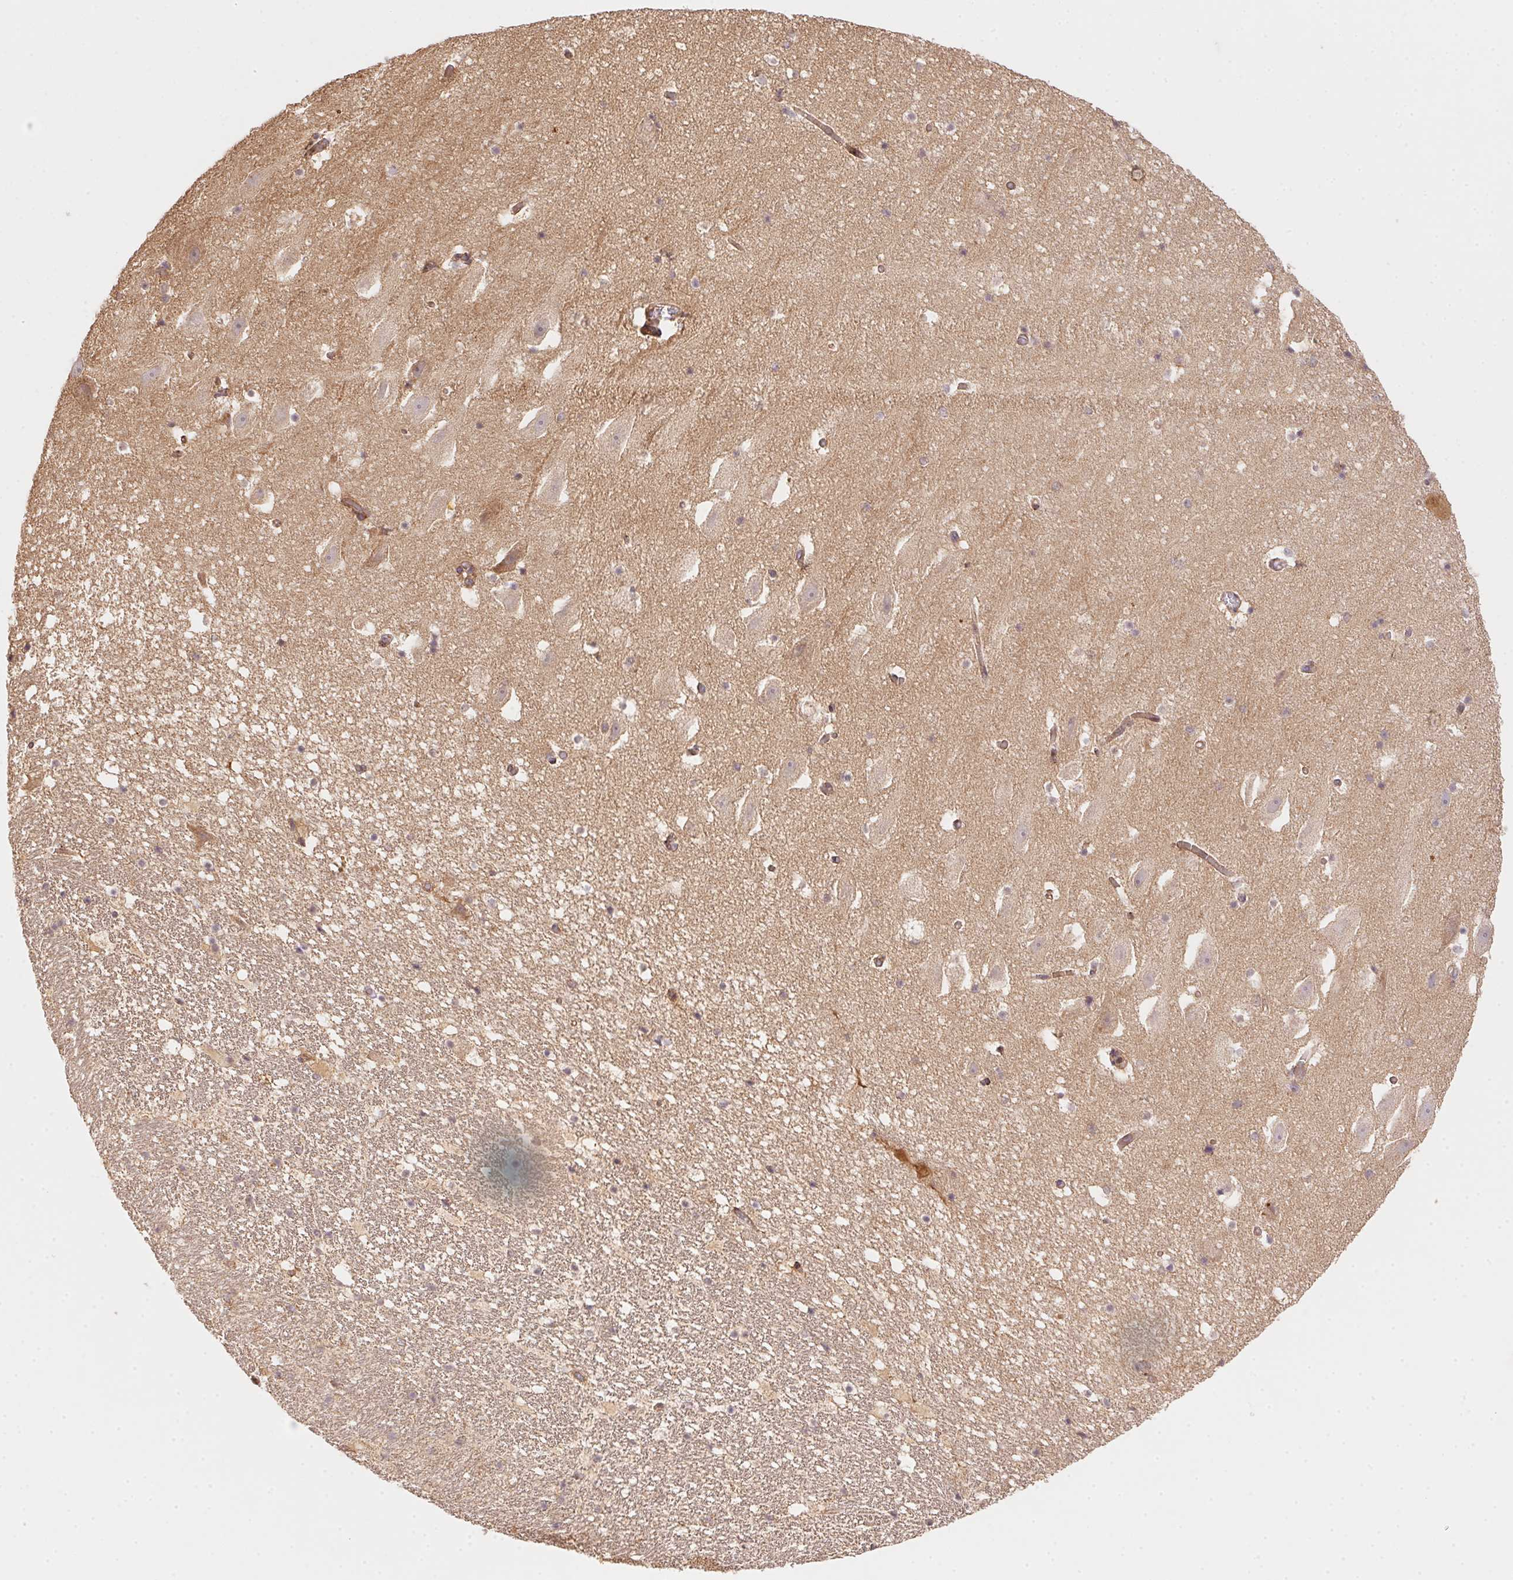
{"staining": {"intensity": "negative", "quantity": "none", "location": "none"}, "tissue": "hippocampus", "cell_type": "Glial cells", "image_type": "normal", "snomed": [{"axis": "morphology", "description": "Normal tissue, NOS"}, {"axis": "topography", "description": "Hippocampus"}], "caption": "Glial cells show no significant positivity in benign hippocampus.", "gene": "MEX3D", "patient": {"sex": "male", "age": 26}}